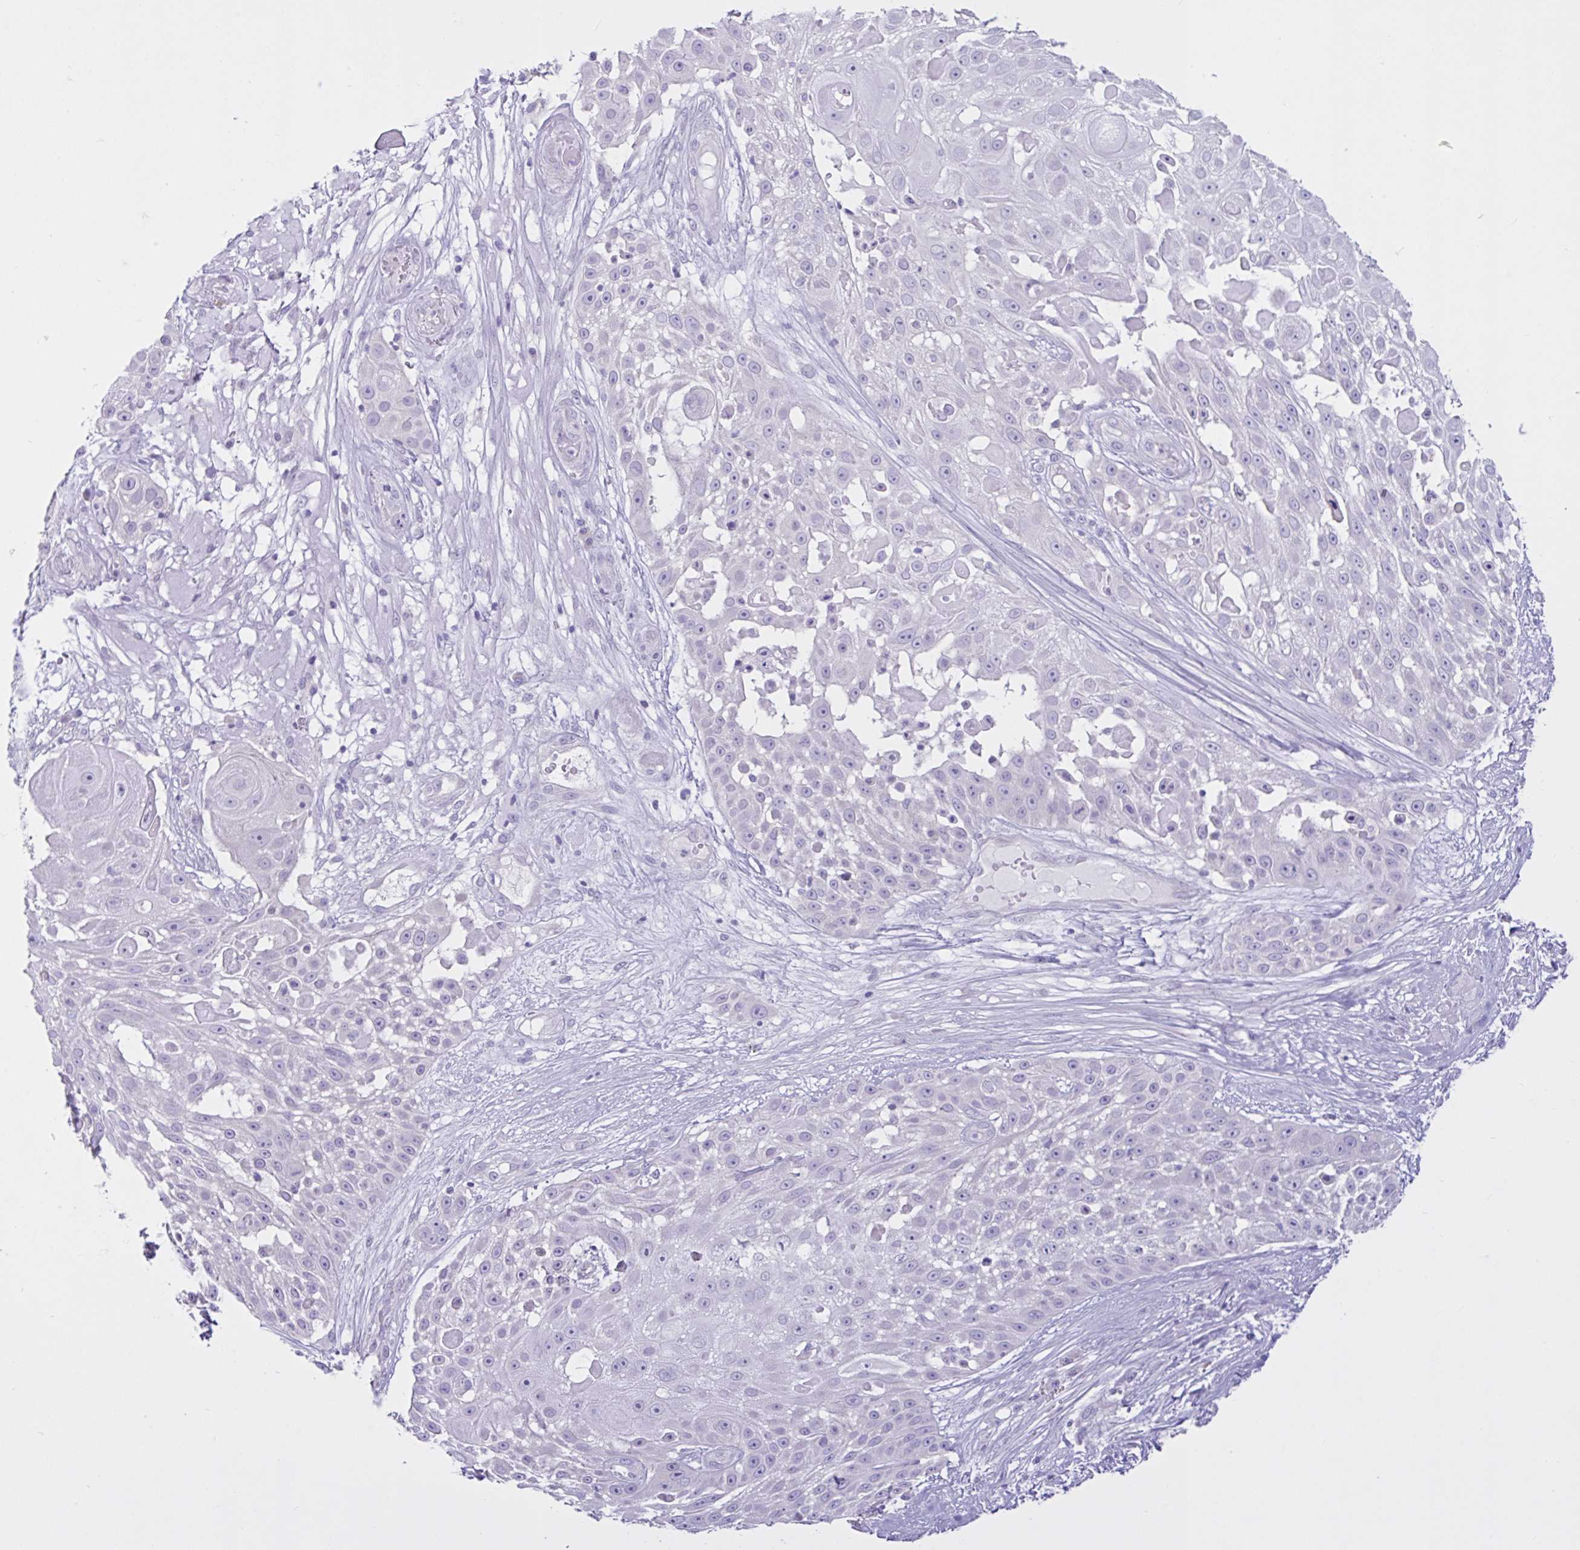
{"staining": {"intensity": "negative", "quantity": "none", "location": "none"}, "tissue": "skin cancer", "cell_type": "Tumor cells", "image_type": "cancer", "snomed": [{"axis": "morphology", "description": "Squamous cell carcinoma, NOS"}, {"axis": "topography", "description": "Skin"}], "caption": "Immunohistochemical staining of skin squamous cell carcinoma displays no significant positivity in tumor cells.", "gene": "CYP19A1", "patient": {"sex": "female", "age": 86}}